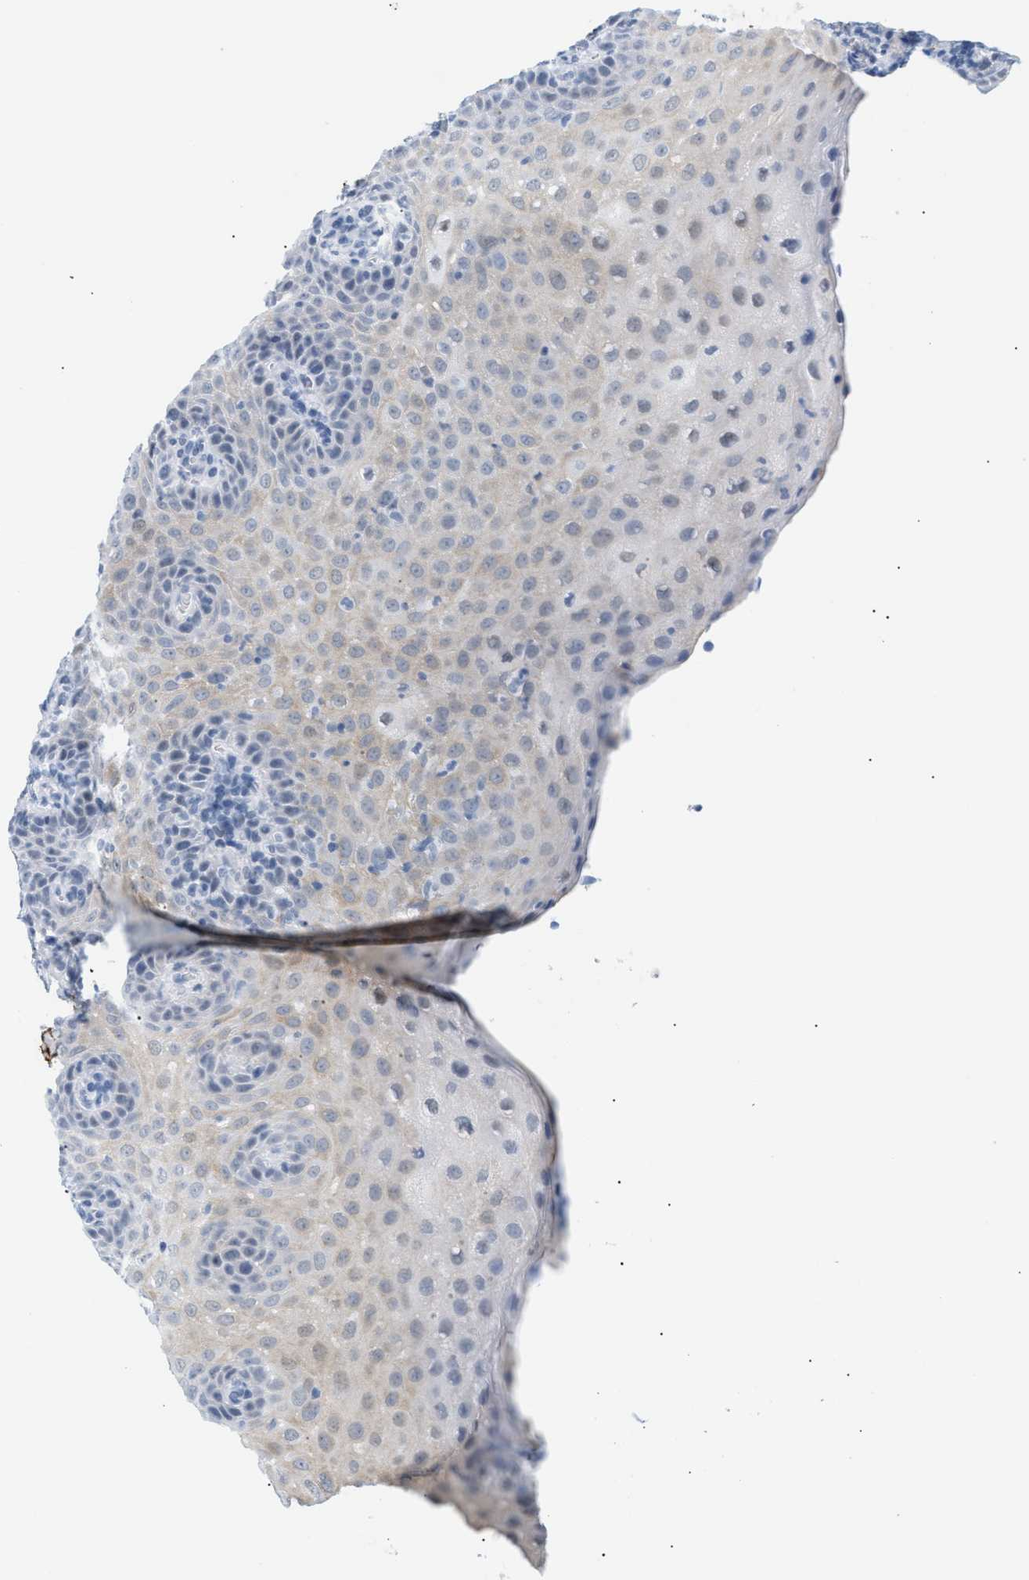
{"staining": {"intensity": "negative", "quantity": "none", "location": "none"}, "tissue": "tonsil", "cell_type": "Germinal center cells", "image_type": "normal", "snomed": [{"axis": "morphology", "description": "Normal tissue, NOS"}, {"axis": "topography", "description": "Tonsil"}], "caption": "The micrograph exhibits no significant expression in germinal center cells of tonsil.", "gene": "ELN", "patient": {"sex": "male", "age": 37}}